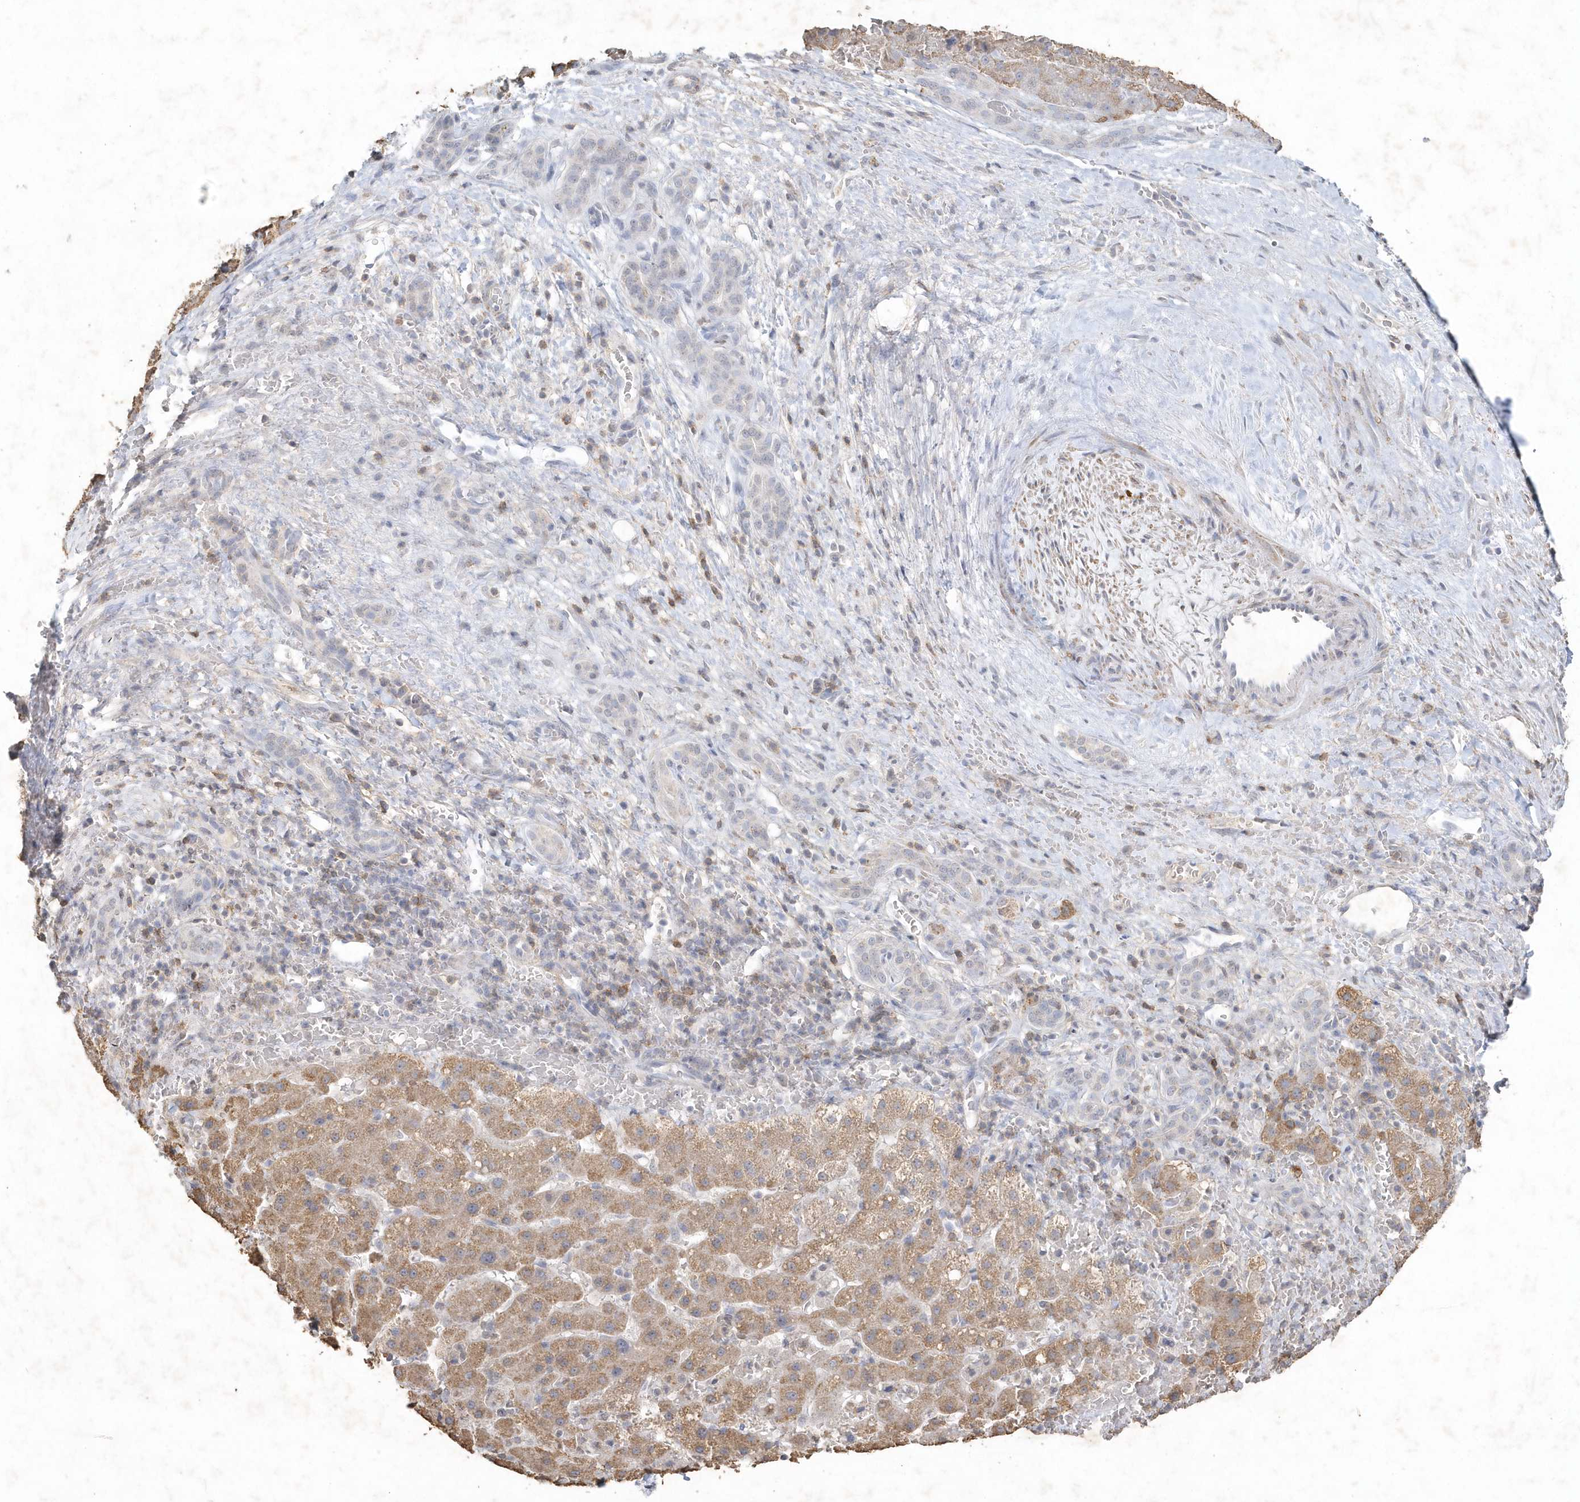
{"staining": {"intensity": "moderate", "quantity": "25%-75%", "location": "cytoplasmic/membranous"}, "tissue": "liver cancer", "cell_type": "Tumor cells", "image_type": "cancer", "snomed": [{"axis": "morphology", "description": "Carcinoma, Hepatocellular, NOS"}, {"axis": "topography", "description": "Liver"}], "caption": "This histopathology image demonstrates liver cancer (hepatocellular carcinoma) stained with immunohistochemistry to label a protein in brown. The cytoplasmic/membranous of tumor cells show moderate positivity for the protein. Nuclei are counter-stained blue.", "gene": "PDCD1", "patient": {"sex": "male", "age": 57}}